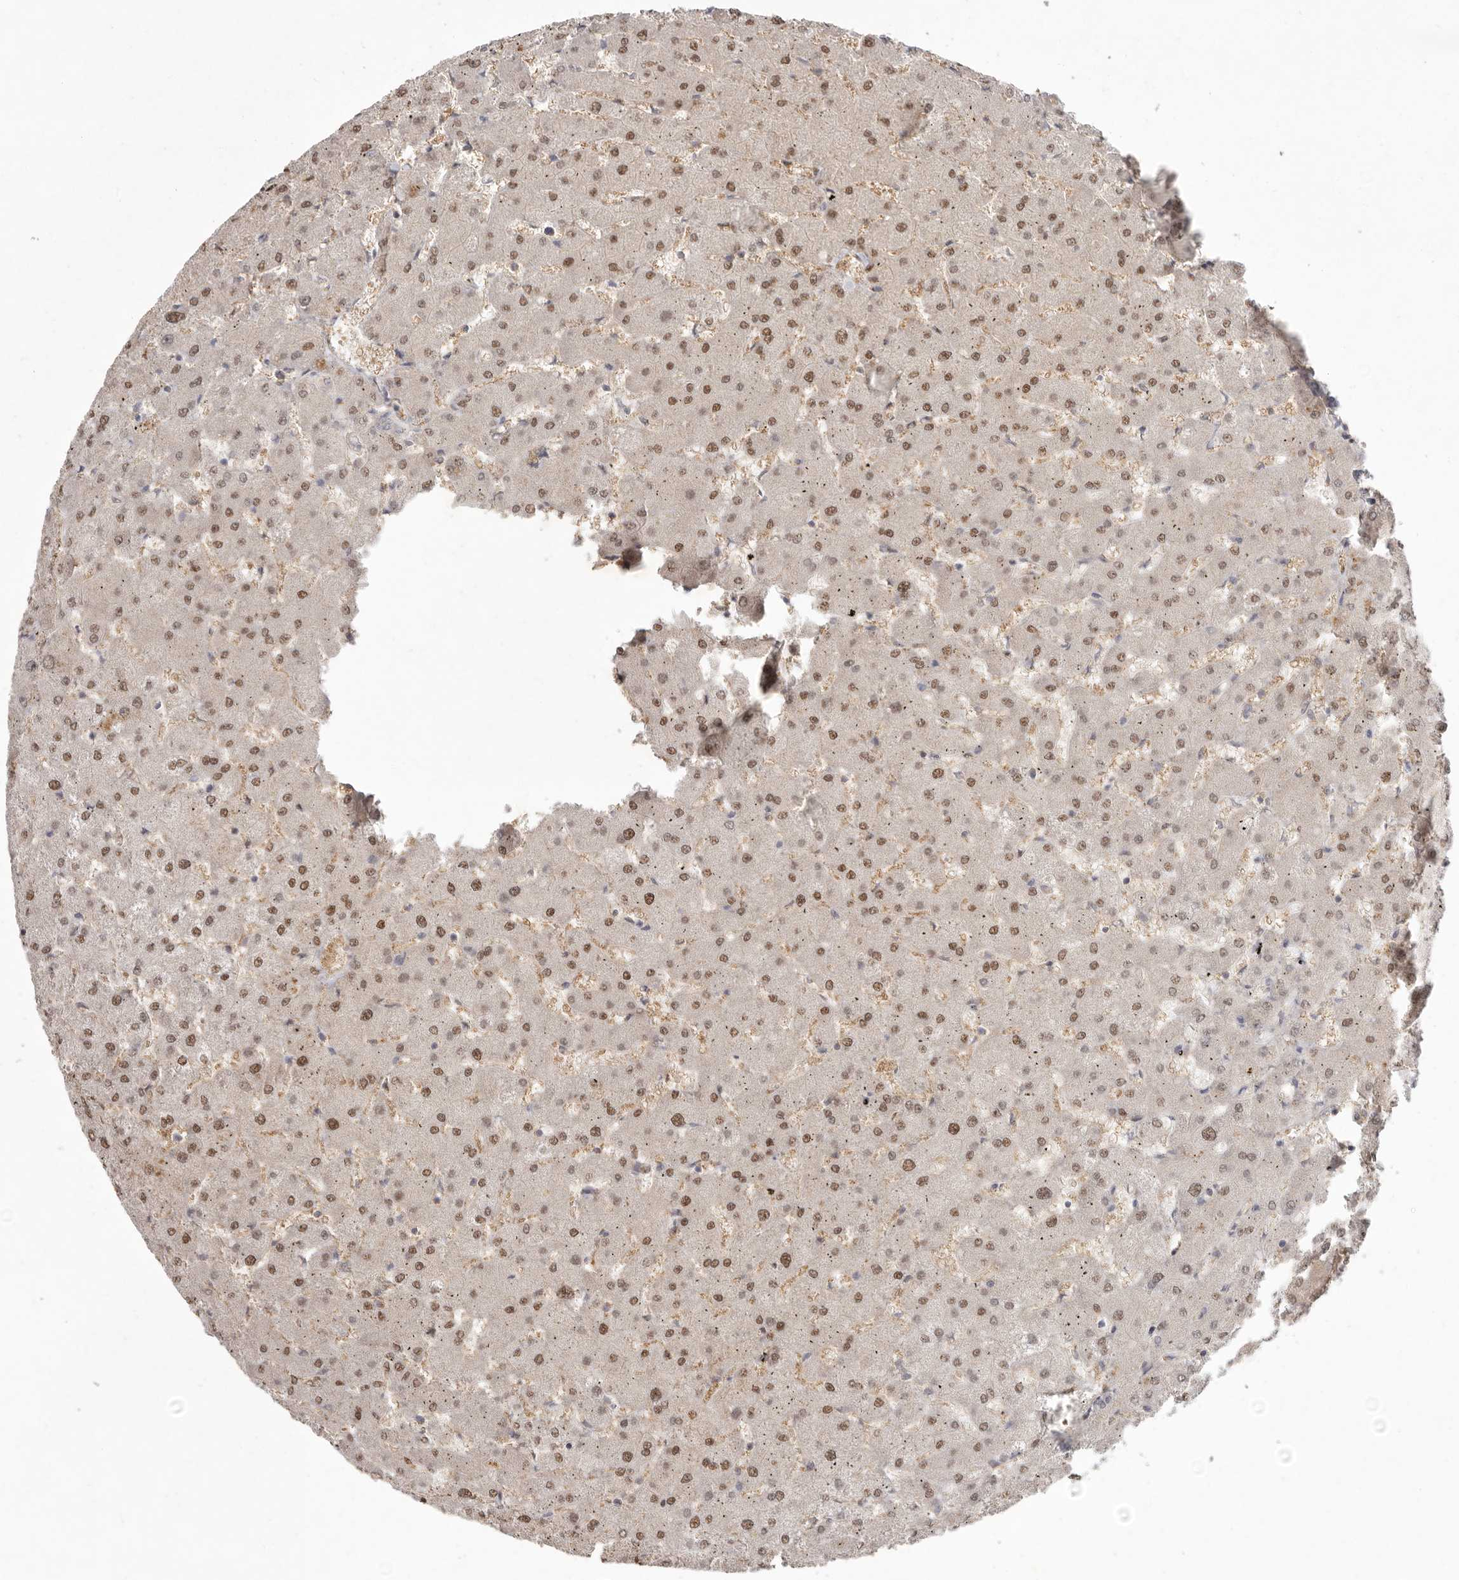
{"staining": {"intensity": "negative", "quantity": "none", "location": "none"}, "tissue": "liver", "cell_type": "Cholangiocytes", "image_type": "normal", "snomed": [{"axis": "morphology", "description": "Normal tissue, NOS"}, {"axis": "topography", "description": "Liver"}], "caption": "The immunohistochemistry (IHC) histopathology image has no significant staining in cholangiocytes of liver.", "gene": "TADA1", "patient": {"sex": "female", "age": 63}}